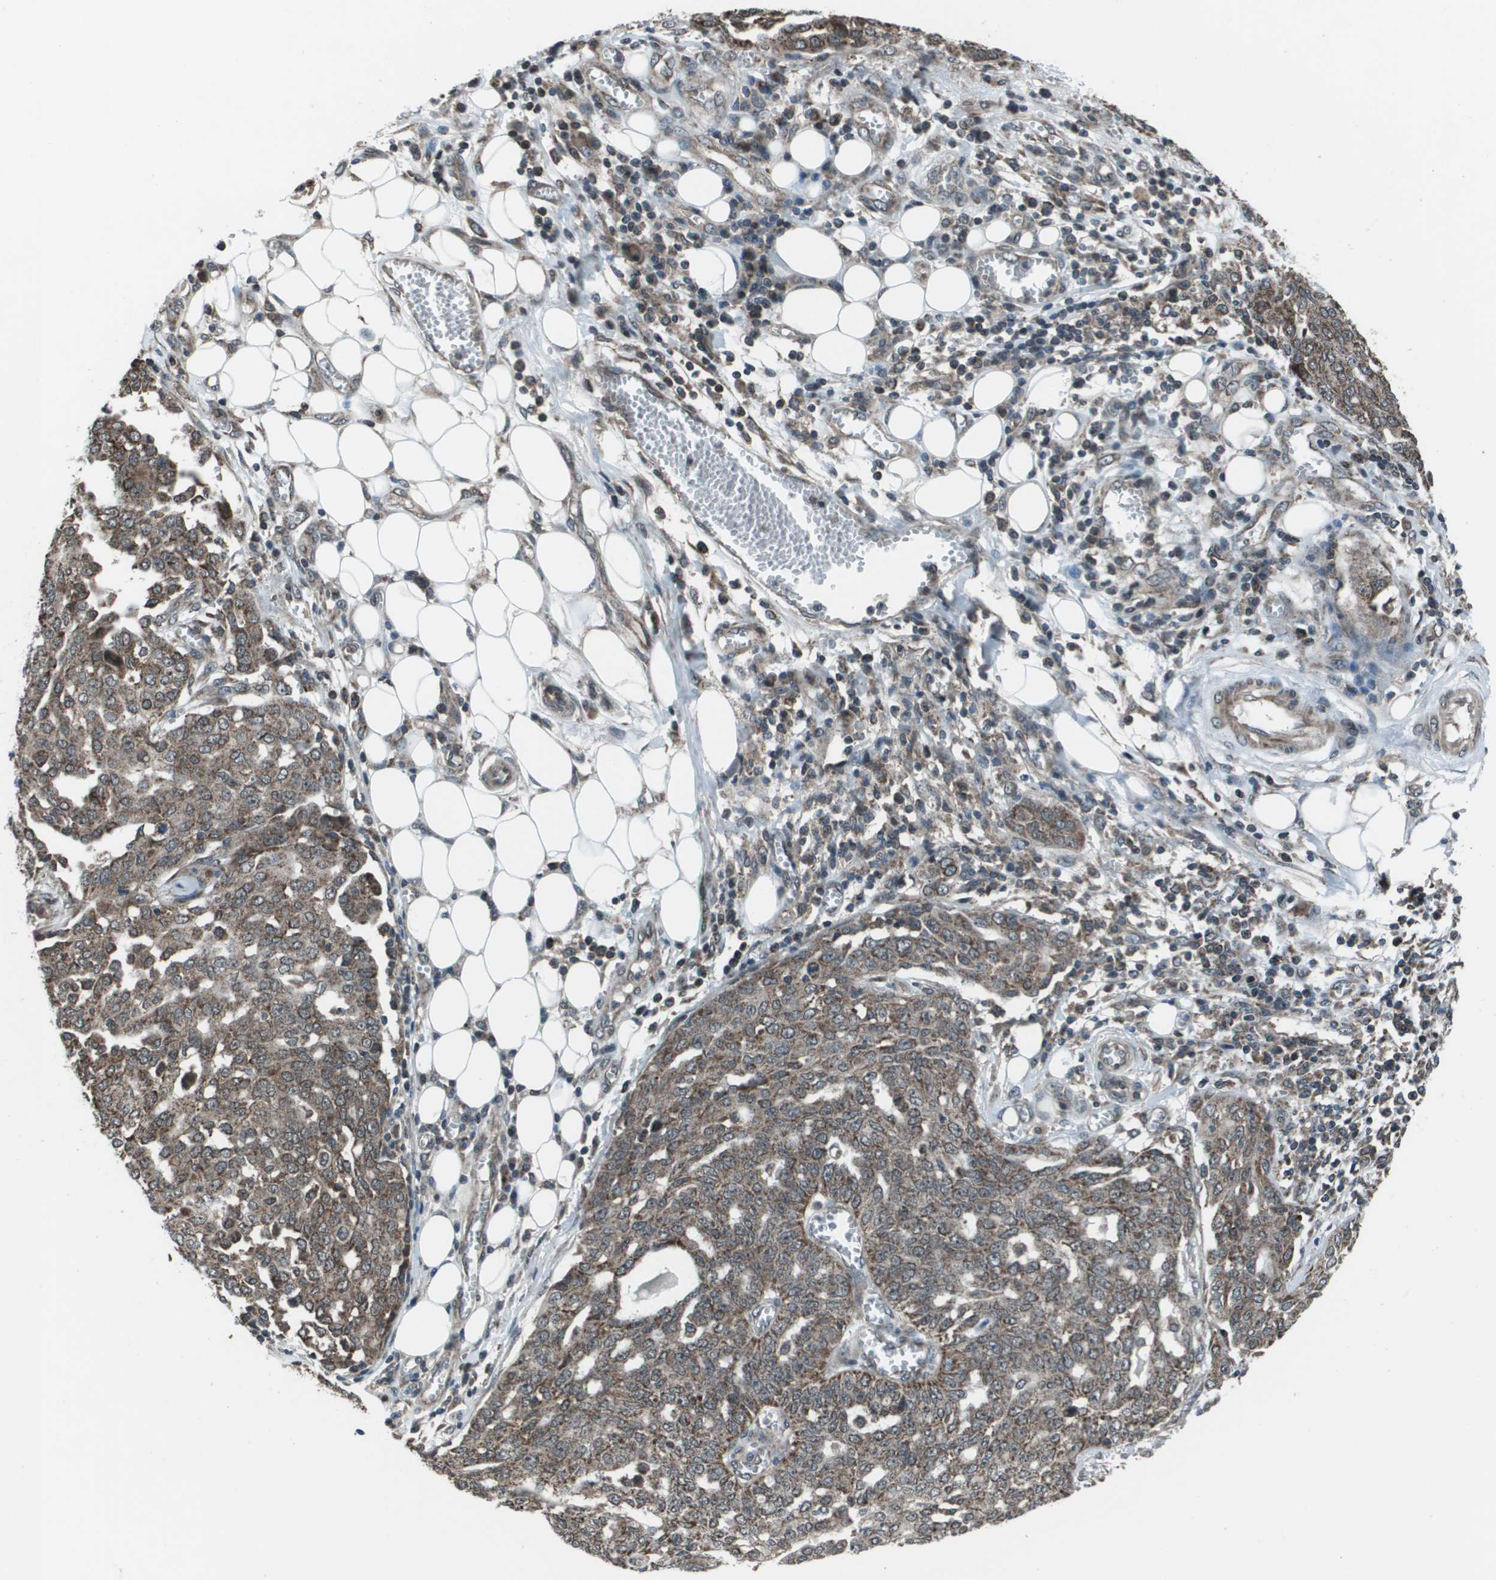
{"staining": {"intensity": "moderate", "quantity": ">75%", "location": "cytoplasmic/membranous"}, "tissue": "ovarian cancer", "cell_type": "Tumor cells", "image_type": "cancer", "snomed": [{"axis": "morphology", "description": "Cystadenocarcinoma, serous, NOS"}, {"axis": "topography", "description": "Soft tissue"}, {"axis": "topography", "description": "Ovary"}], "caption": "The histopathology image shows immunohistochemical staining of ovarian cancer (serous cystadenocarcinoma). There is moderate cytoplasmic/membranous staining is seen in approximately >75% of tumor cells.", "gene": "PPFIA1", "patient": {"sex": "female", "age": 57}}